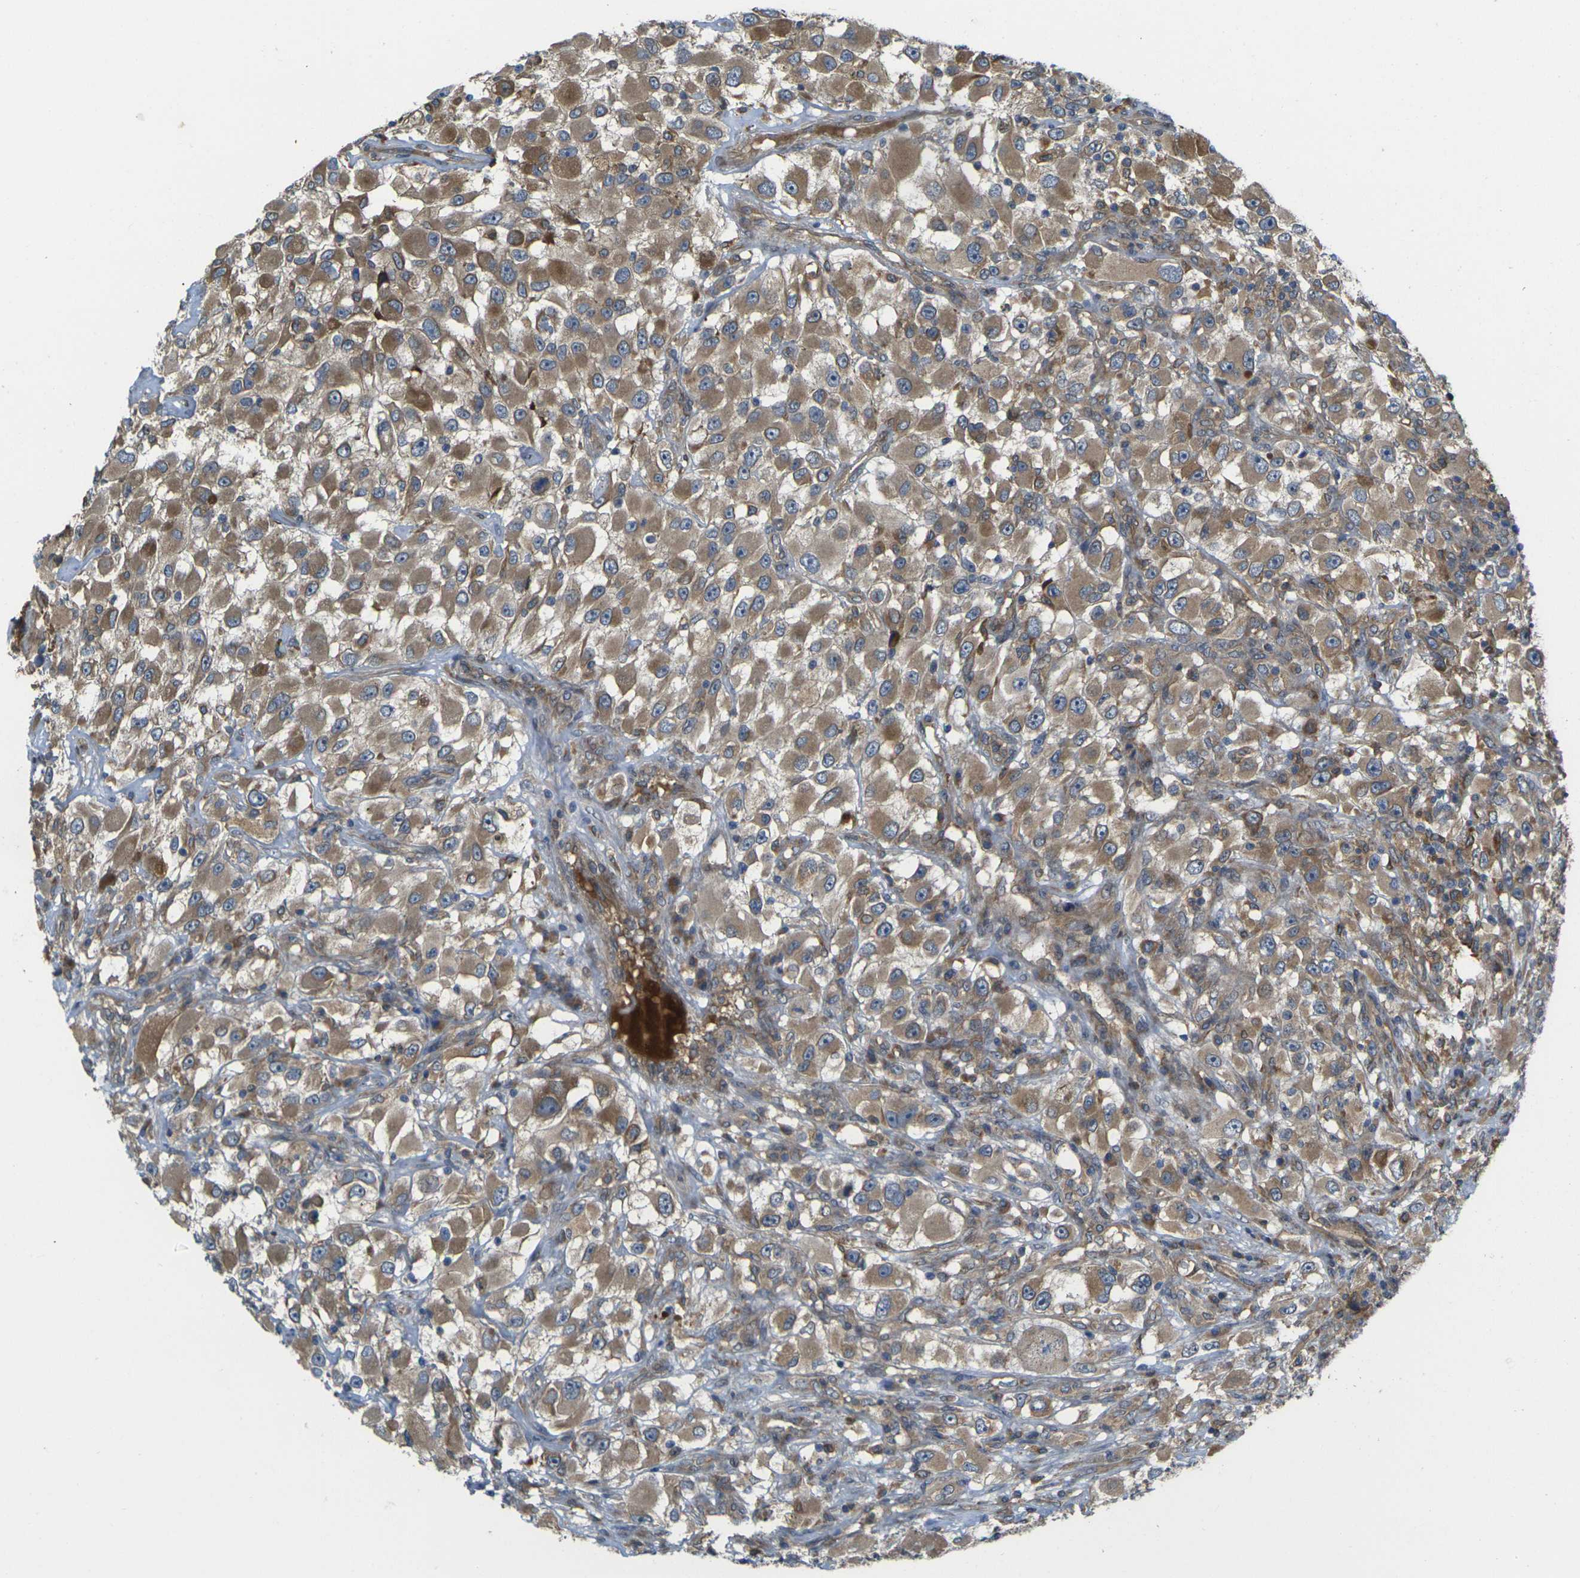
{"staining": {"intensity": "moderate", "quantity": ">75%", "location": "cytoplasmic/membranous"}, "tissue": "renal cancer", "cell_type": "Tumor cells", "image_type": "cancer", "snomed": [{"axis": "morphology", "description": "Adenocarcinoma, NOS"}, {"axis": "topography", "description": "Kidney"}], "caption": "Brown immunohistochemical staining in renal adenocarcinoma reveals moderate cytoplasmic/membranous staining in about >75% of tumor cells. (Brightfield microscopy of DAB IHC at high magnification).", "gene": "FZD1", "patient": {"sex": "female", "age": 52}}